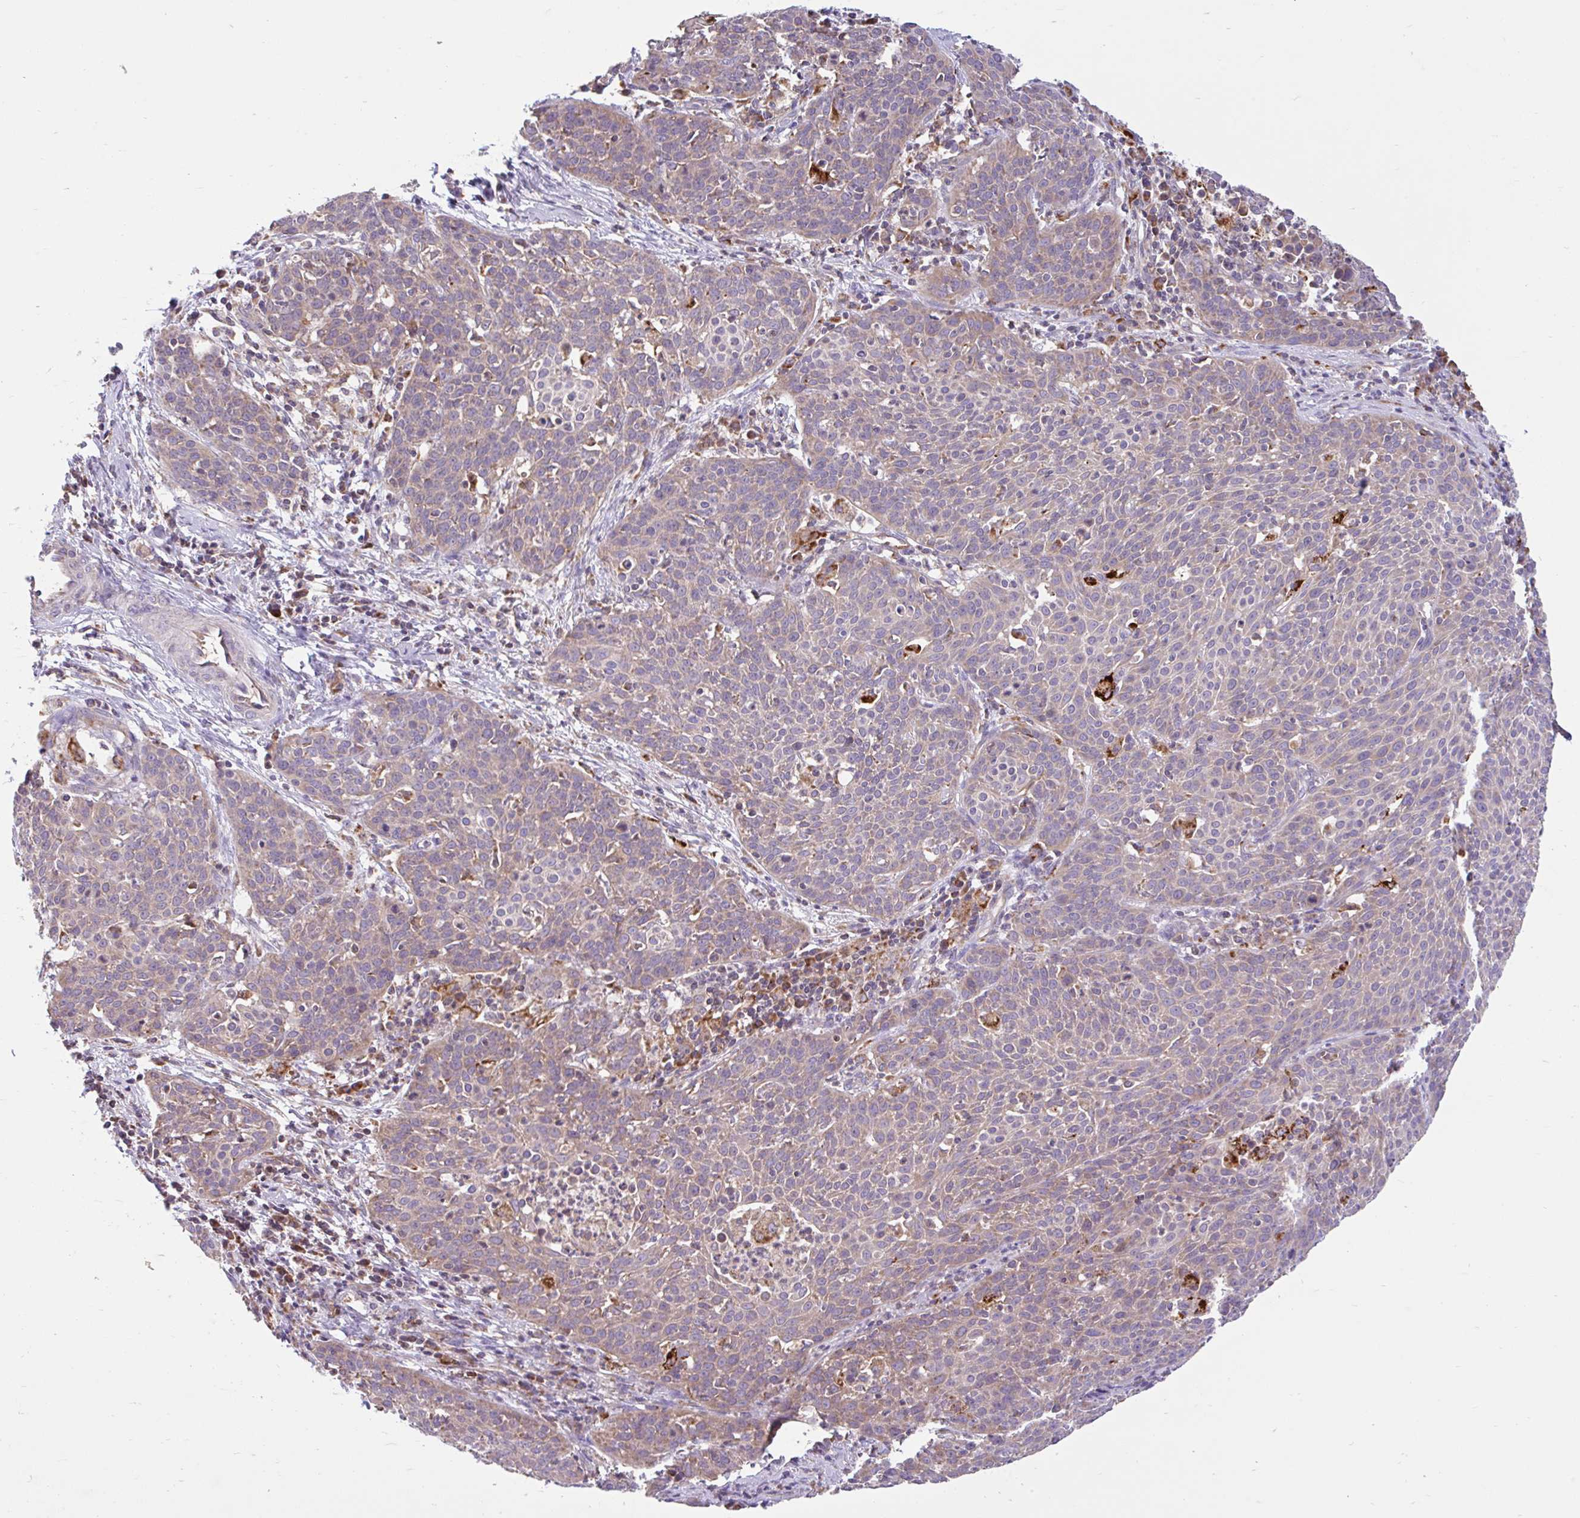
{"staining": {"intensity": "weak", "quantity": "25%-75%", "location": "cytoplasmic/membranous"}, "tissue": "cervical cancer", "cell_type": "Tumor cells", "image_type": "cancer", "snomed": [{"axis": "morphology", "description": "Squamous cell carcinoma, NOS"}, {"axis": "topography", "description": "Cervix"}], "caption": "Protein staining of squamous cell carcinoma (cervical) tissue shows weak cytoplasmic/membranous staining in approximately 25%-75% of tumor cells.", "gene": "RALBP1", "patient": {"sex": "female", "age": 38}}